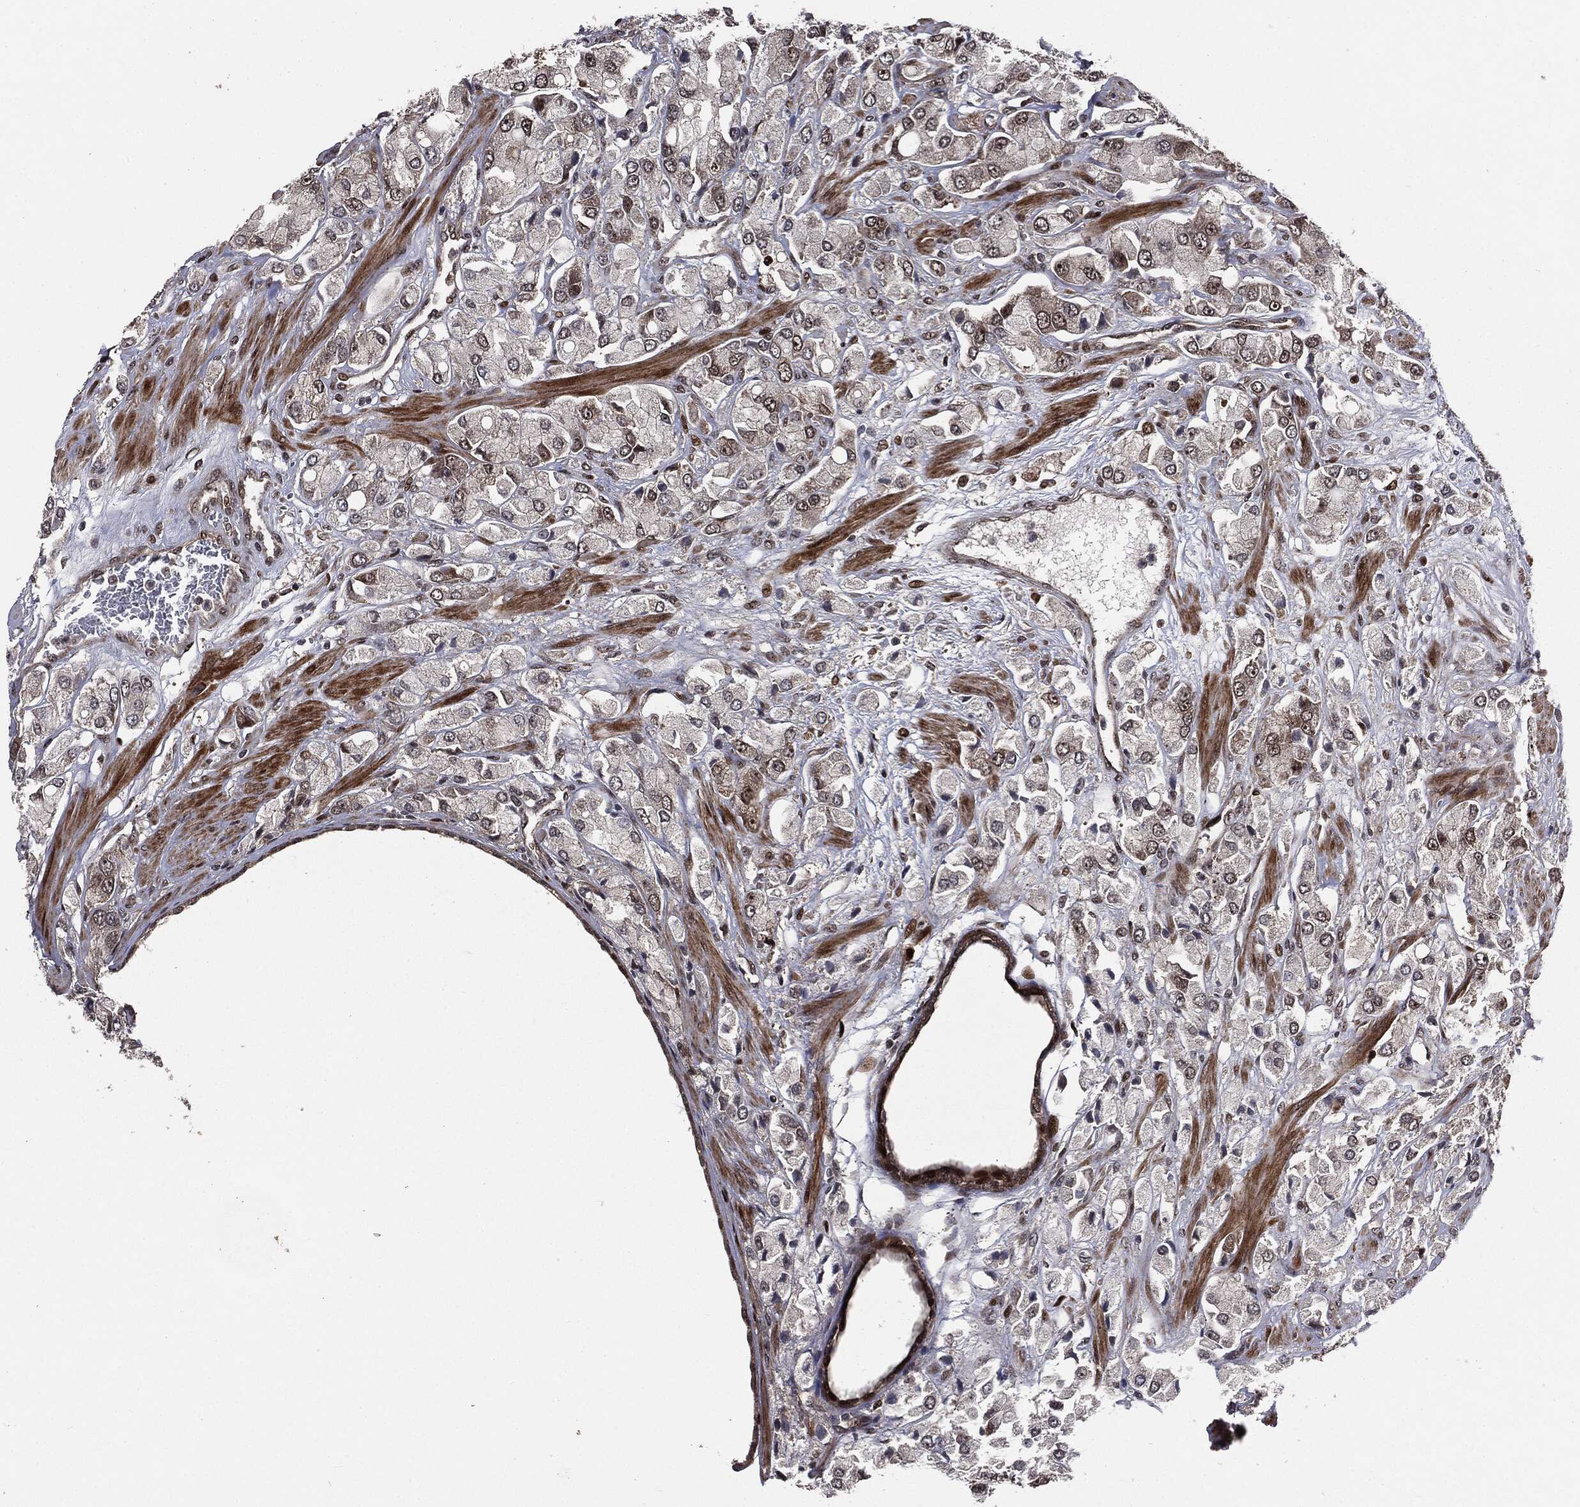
{"staining": {"intensity": "strong", "quantity": "<25%", "location": "nuclear"}, "tissue": "prostate cancer", "cell_type": "Tumor cells", "image_type": "cancer", "snomed": [{"axis": "morphology", "description": "Adenocarcinoma, NOS"}, {"axis": "topography", "description": "Prostate and seminal vesicle, NOS"}, {"axis": "topography", "description": "Prostate"}], "caption": "Immunohistochemistry (IHC) of adenocarcinoma (prostate) reveals medium levels of strong nuclear expression in about <25% of tumor cells.", "gene": "SMAD4", "patient": {"sex": "male", "age": 64}}